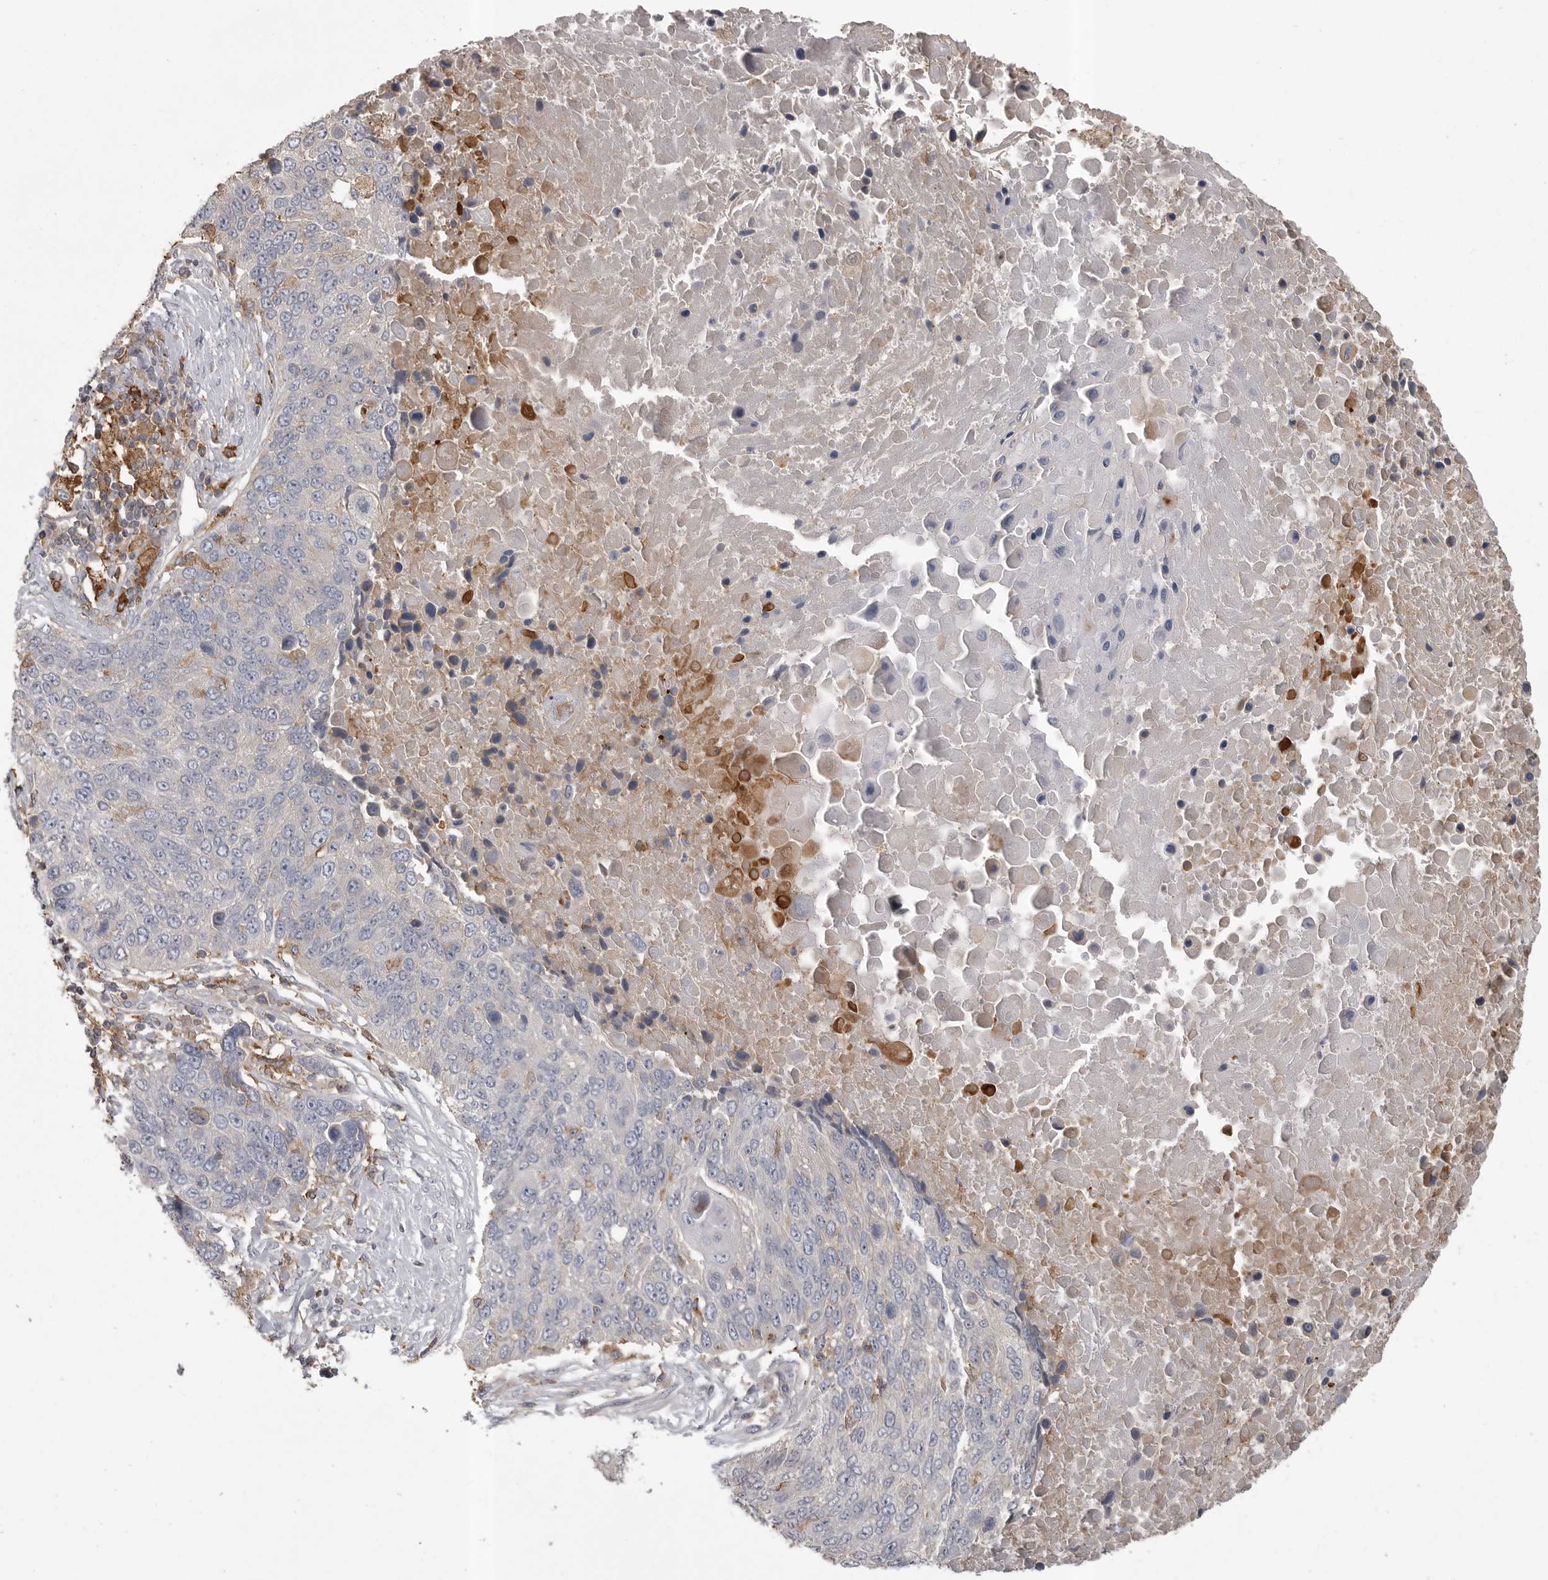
{"staining": {"intensity": "negative", "quantity": "none", "location": "none"}, "tissue": "lung cancer", "cell_type": "Tumor cells", "image_type": "cancer", "snomed": [{"axis": "morphology", "description": "Squamous cell carcinoma, NOS"}, {"axis": "topography", "description": "Lung"}], "caption": "Immunohistochemical staining of lung cancer reveals no significant staining in tumor cells.", "gene": "CMTM6", "patient": {"sex": "male", "age": 66}}